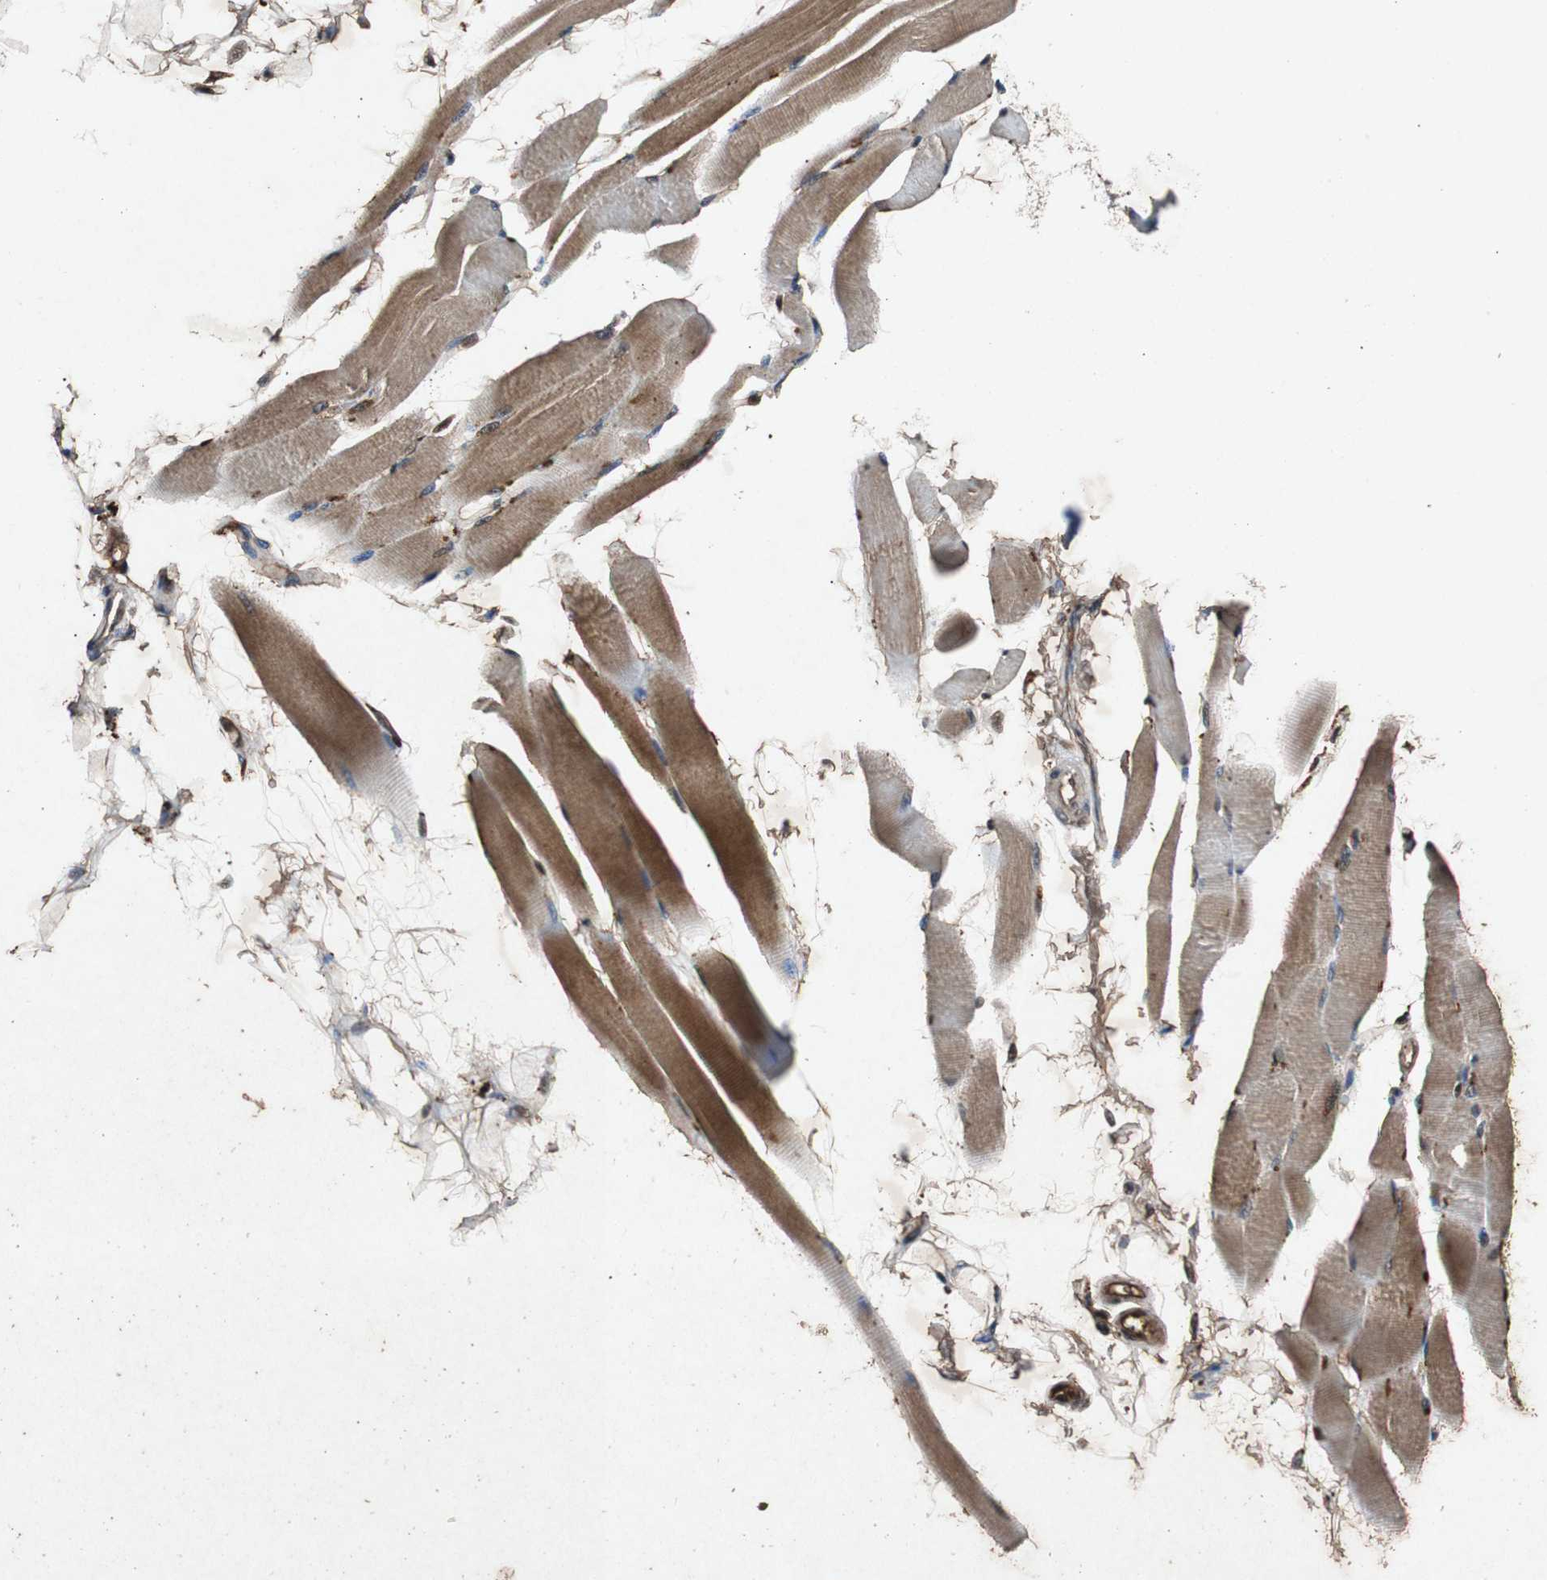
{"staining": {"intensity": "moderate", "quantity": ">75%", "location": "cytoplasmic/membranous"}, "tissue": "skeletal muscle", "cell_type": "Myocytes", "image_type": "normal", "snomed": [{"axis": "morphology", "description": "Normal tissue, NOS"}, {"axis": "topography", "description": "Skeletal muscle"}, {"axis": "topography", "description": "Peripheral nerve tissue"}], "caption": "Protein staining exhibits moderate cytoplasmic/membranous expression in about >75% of myocytes in normal skeletal muscle. Nuclei are stained in blue.", "gene": "SLIT2", "patient": {"sex": "female", "age": 84}}